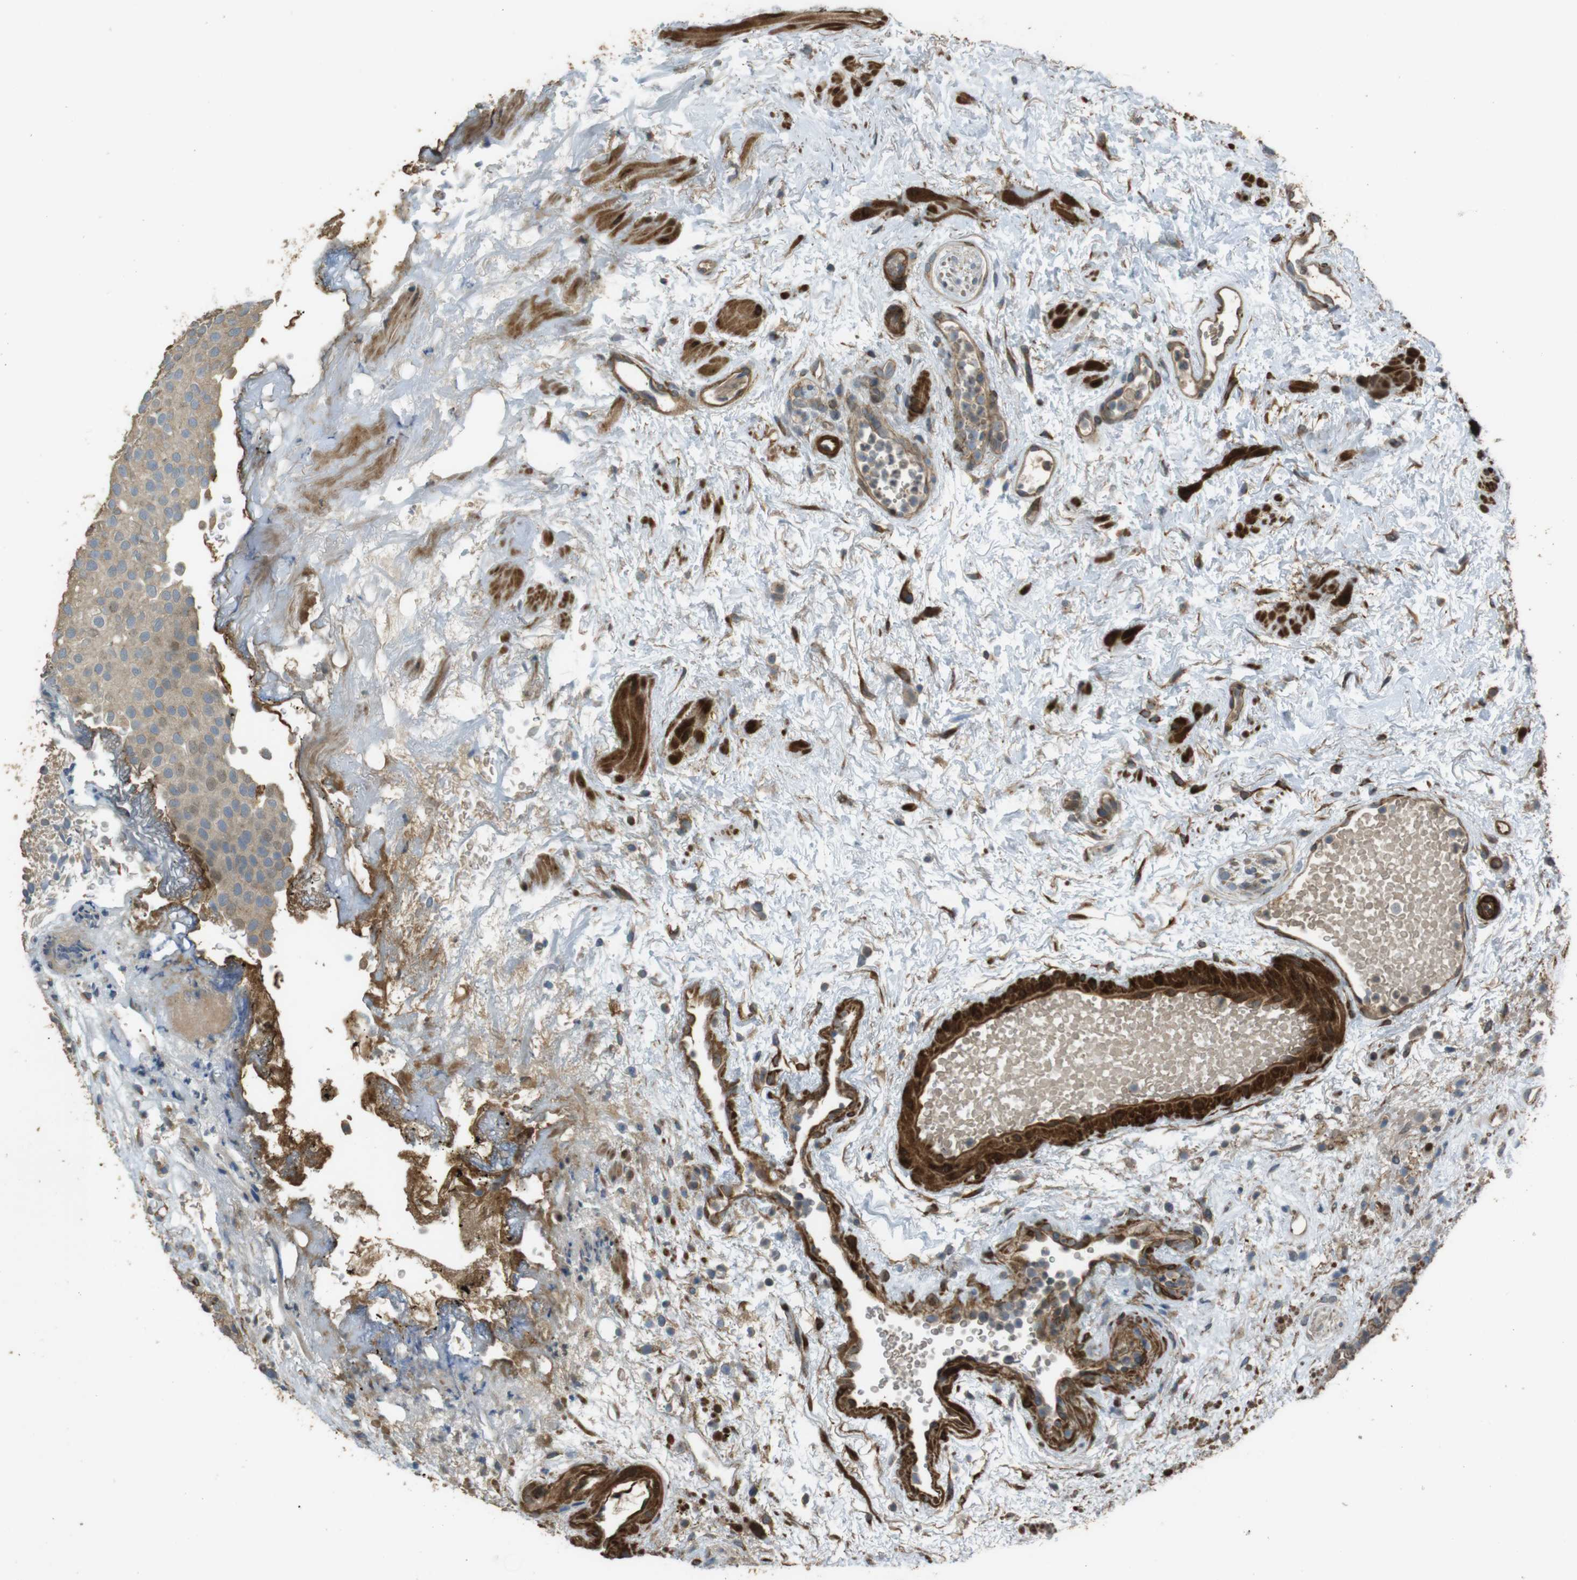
{"staining": {"intensity": "weak", "quantity": ">75%", "location": "cytoplasmic/membranous"}, "tissue": "urothelial cancer", "cell_type": "Tumor cells", "image_type": "cancer", "snomed": [{"axis": "morphology", "description": "Urothelial carcinoma, Low grade"}, {"axis": "topography", "description": "Urinary bladder"}], "caption": "There is low levels of weak cytoplasmic/membranous positivity in tumor cells of urothelial carcinoma (low-grade), as demonstrated by immunohistochemical staining (brown color).", "gene": "MSRB3", "patient": {"sex": "male", "age": 78}}